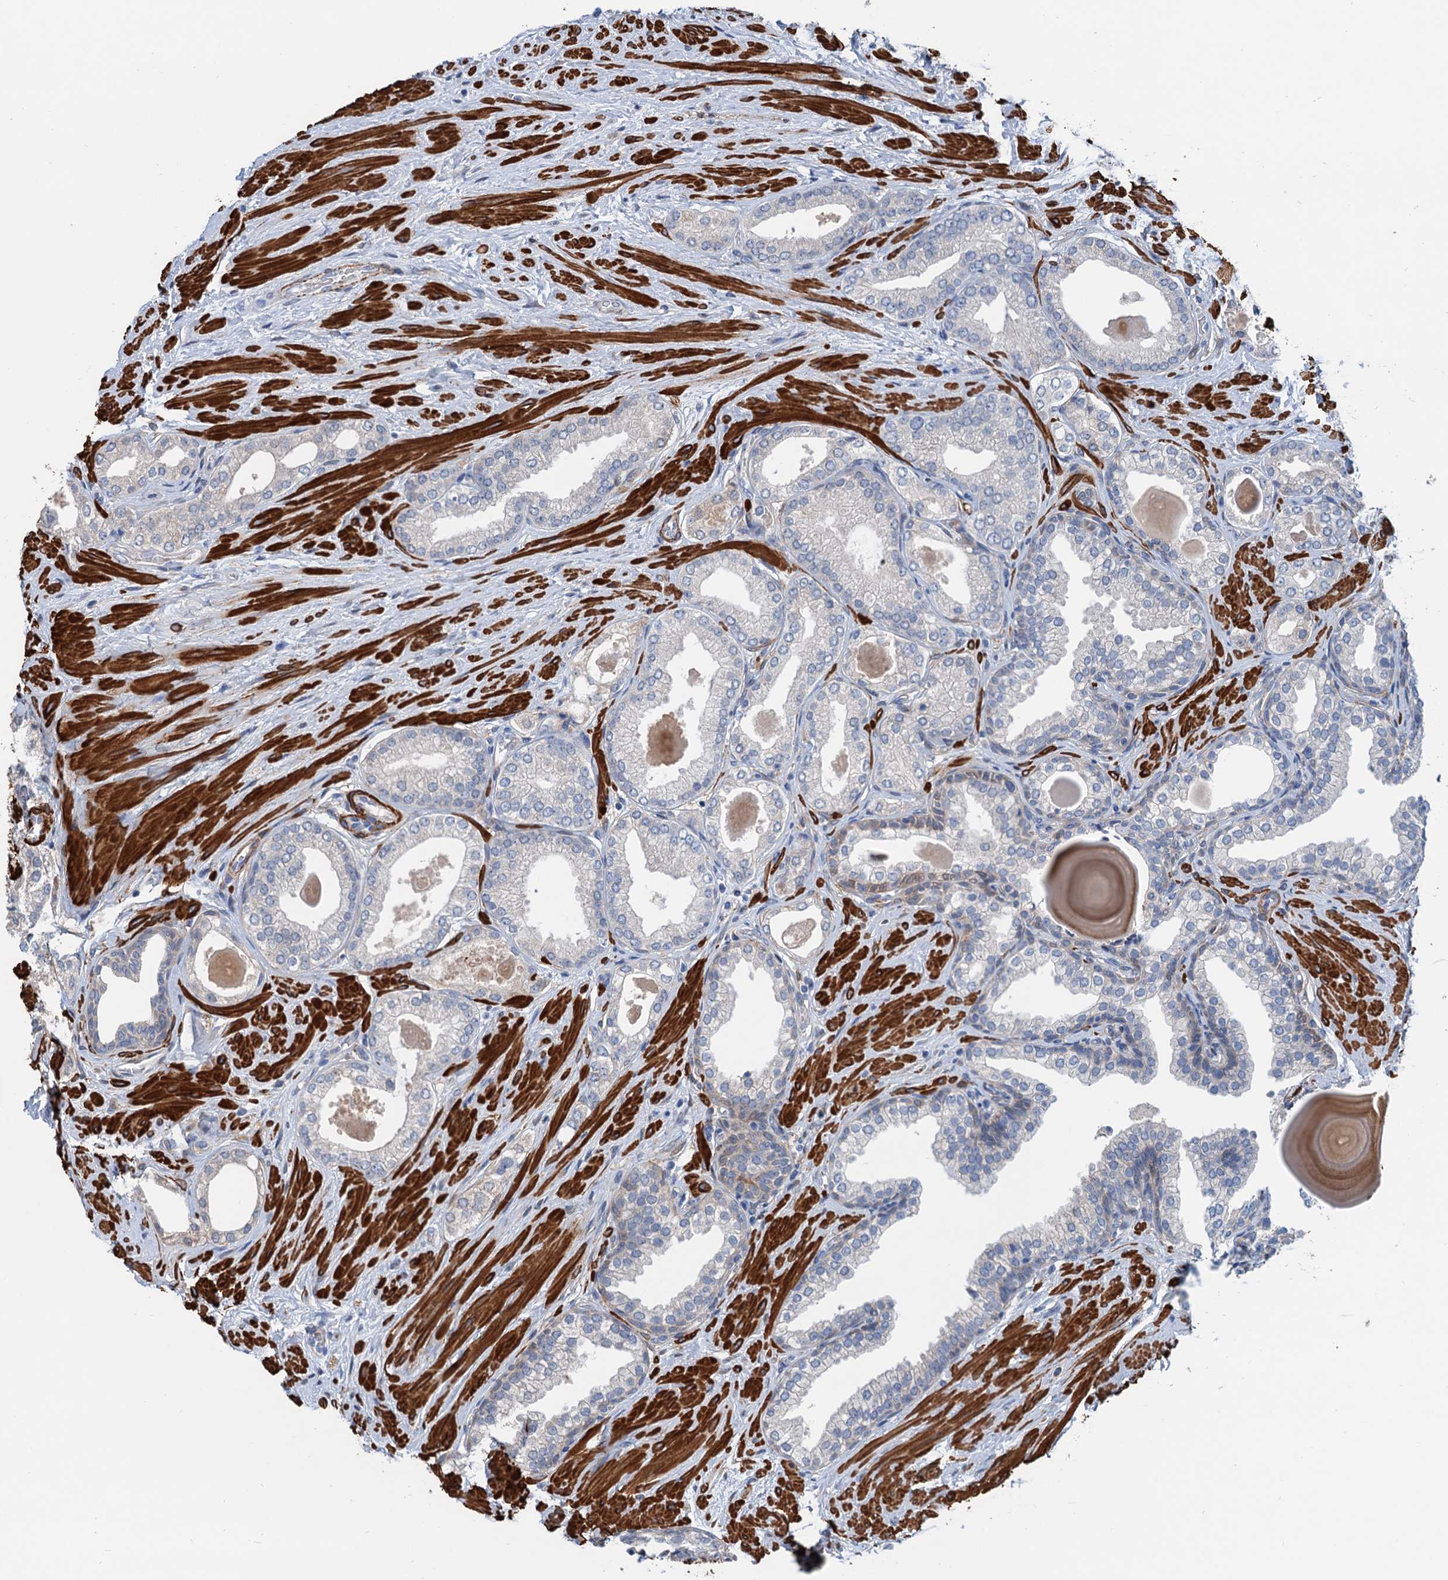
{"staining": {"intensity": "negative", "quantity": "none", "location": "none"}, "tissue": "prostate", "cell_type": "Glandular cells", "image_type": "normal", "snomed": [{"axis": "morphology", "description": "Normal tissue, NOS"}, {"axis": "topography", "description": "Prostate"}], "caption": "High power microscopy histopathology image of an immunohistochemistry image of normal prostate, revealing no significant positivity in glandular cells. (Stains: DAB (3,3'-diaminobenzidine) immunohistochemistry with hematoxylin counter stain, Microscopy: brightfield microscopy at high magnification).", "gene": "CSTPP1", "patient": {"sex": "male", "age": 48}}